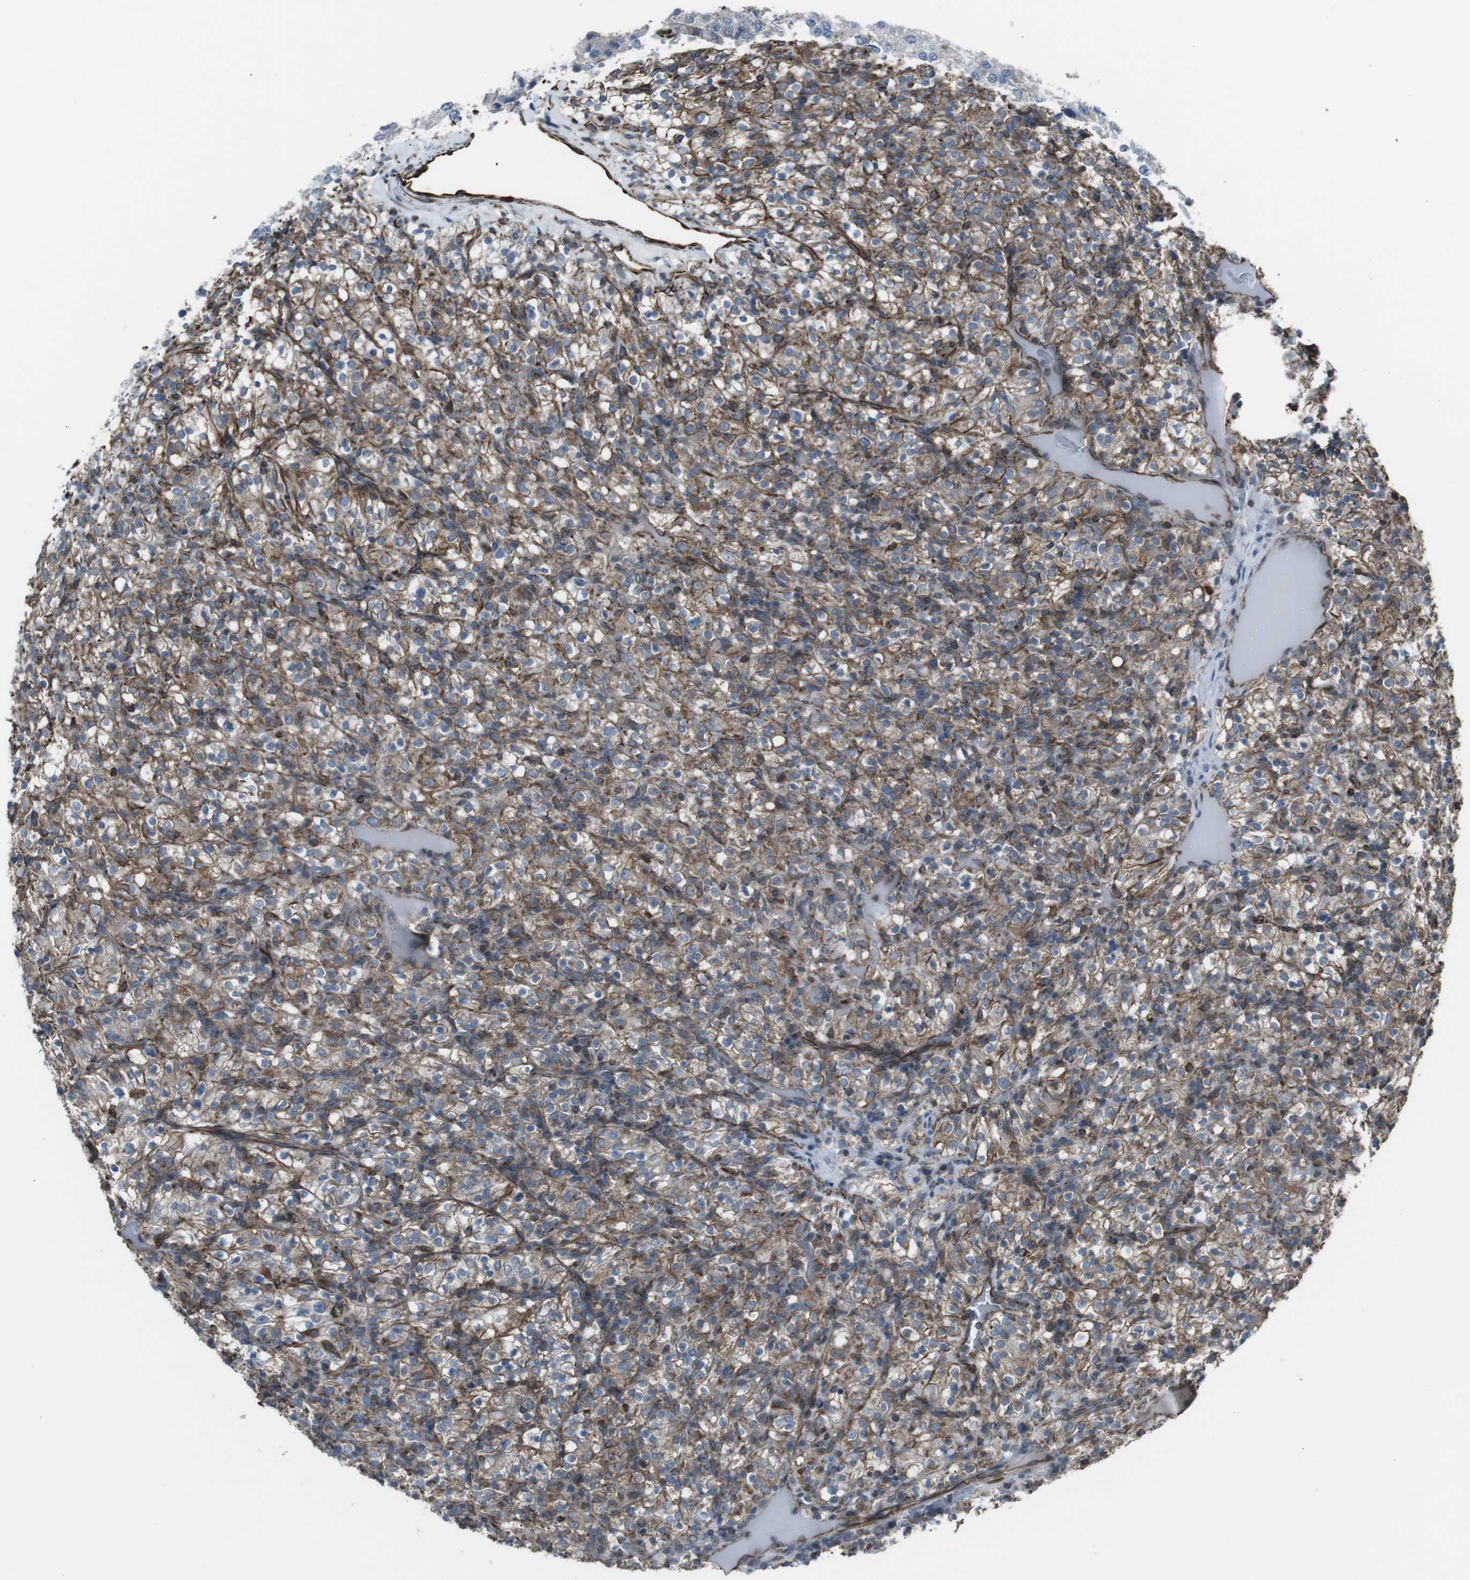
{"staining": {"intensity": "moderate", "quantity": ">75%", "location": "cytoplasmic/membranous"}, "tissue": "renal cancer", "cell_type": "Tumor cells", "image_type": "cancer", "snomed": [{"axis": "morphology", "description": "Normal tissue, NOS"}, {"axis": "morphology", "description": "Adenocarcinoma, NOS"}, {"axis": "topography", "description": "Kidney"}], "caption": "High-power microscopy captured an immunohistochemistry photomicrograph of renal cancer (adenocarcinoma), revealing moderate cytoplasmic/membranous expression in approximately >75% of tumor cells.", "gene": "TMEM141", "patient": {"sex": "female", "age": 72}}